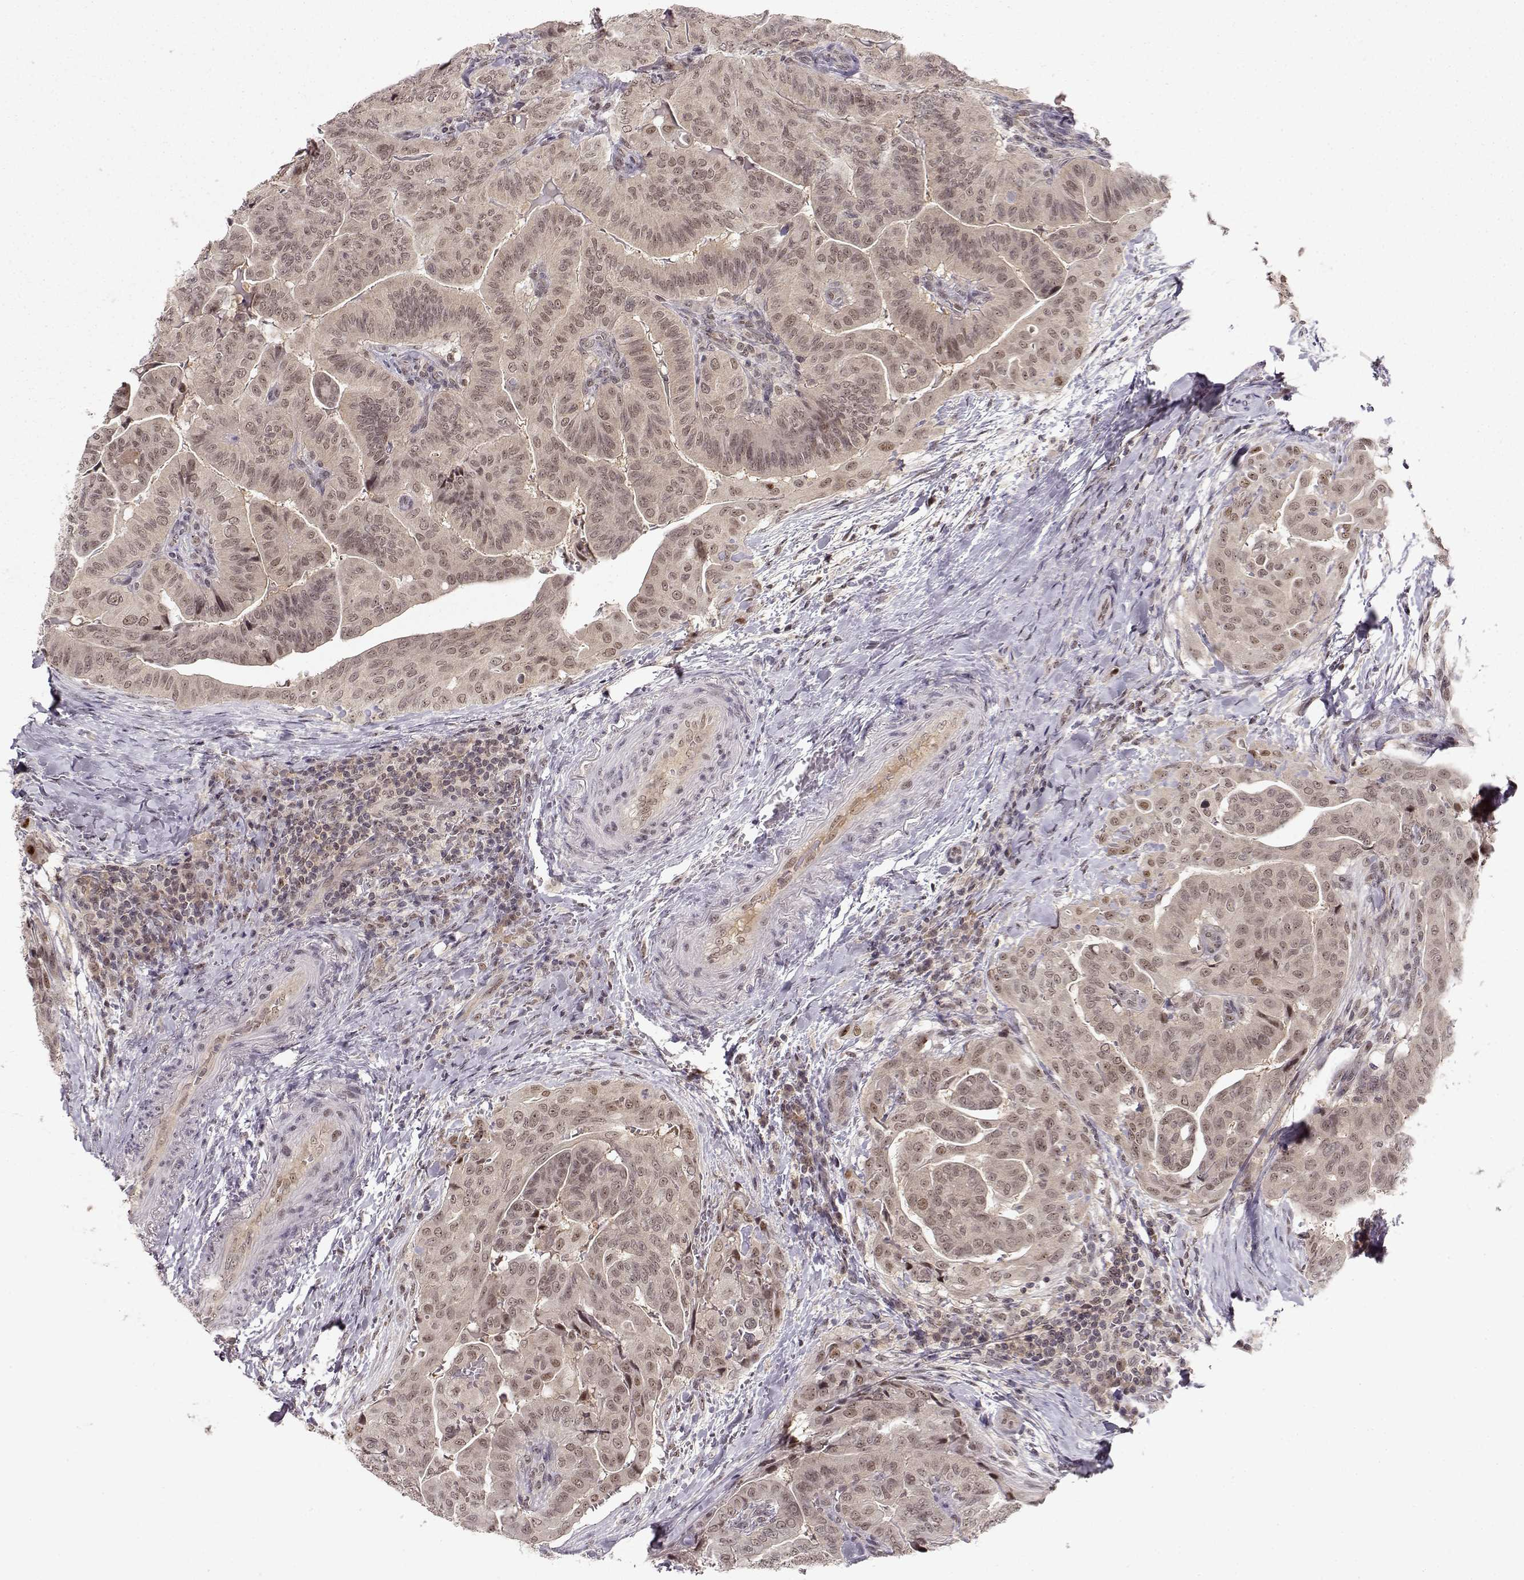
{"staining": {"intensity": "weak", "quantity": ">75%", "location": "cytoplasmic/membranous,nuclear"}, "tissue": "thyroid cancer", "cell_type": "Tumor cells", "image_type": "cancer", "snomed": [{"axis": "morphology", "description": "Papillary adenocarcinoma, NOS"}, {"axis": "topography", "description": "Thyroid gland"}], "caption": "Immunohistochemistry of human thyroid cancer (papillary adenocarcinoma) exhibits low levels of weak cytoplasmic/membranous and nuclear expression in approximately >75% of tumor cells.", "gene": "CSNK2A1", "patient": {"sex": "female", "age": 68}}